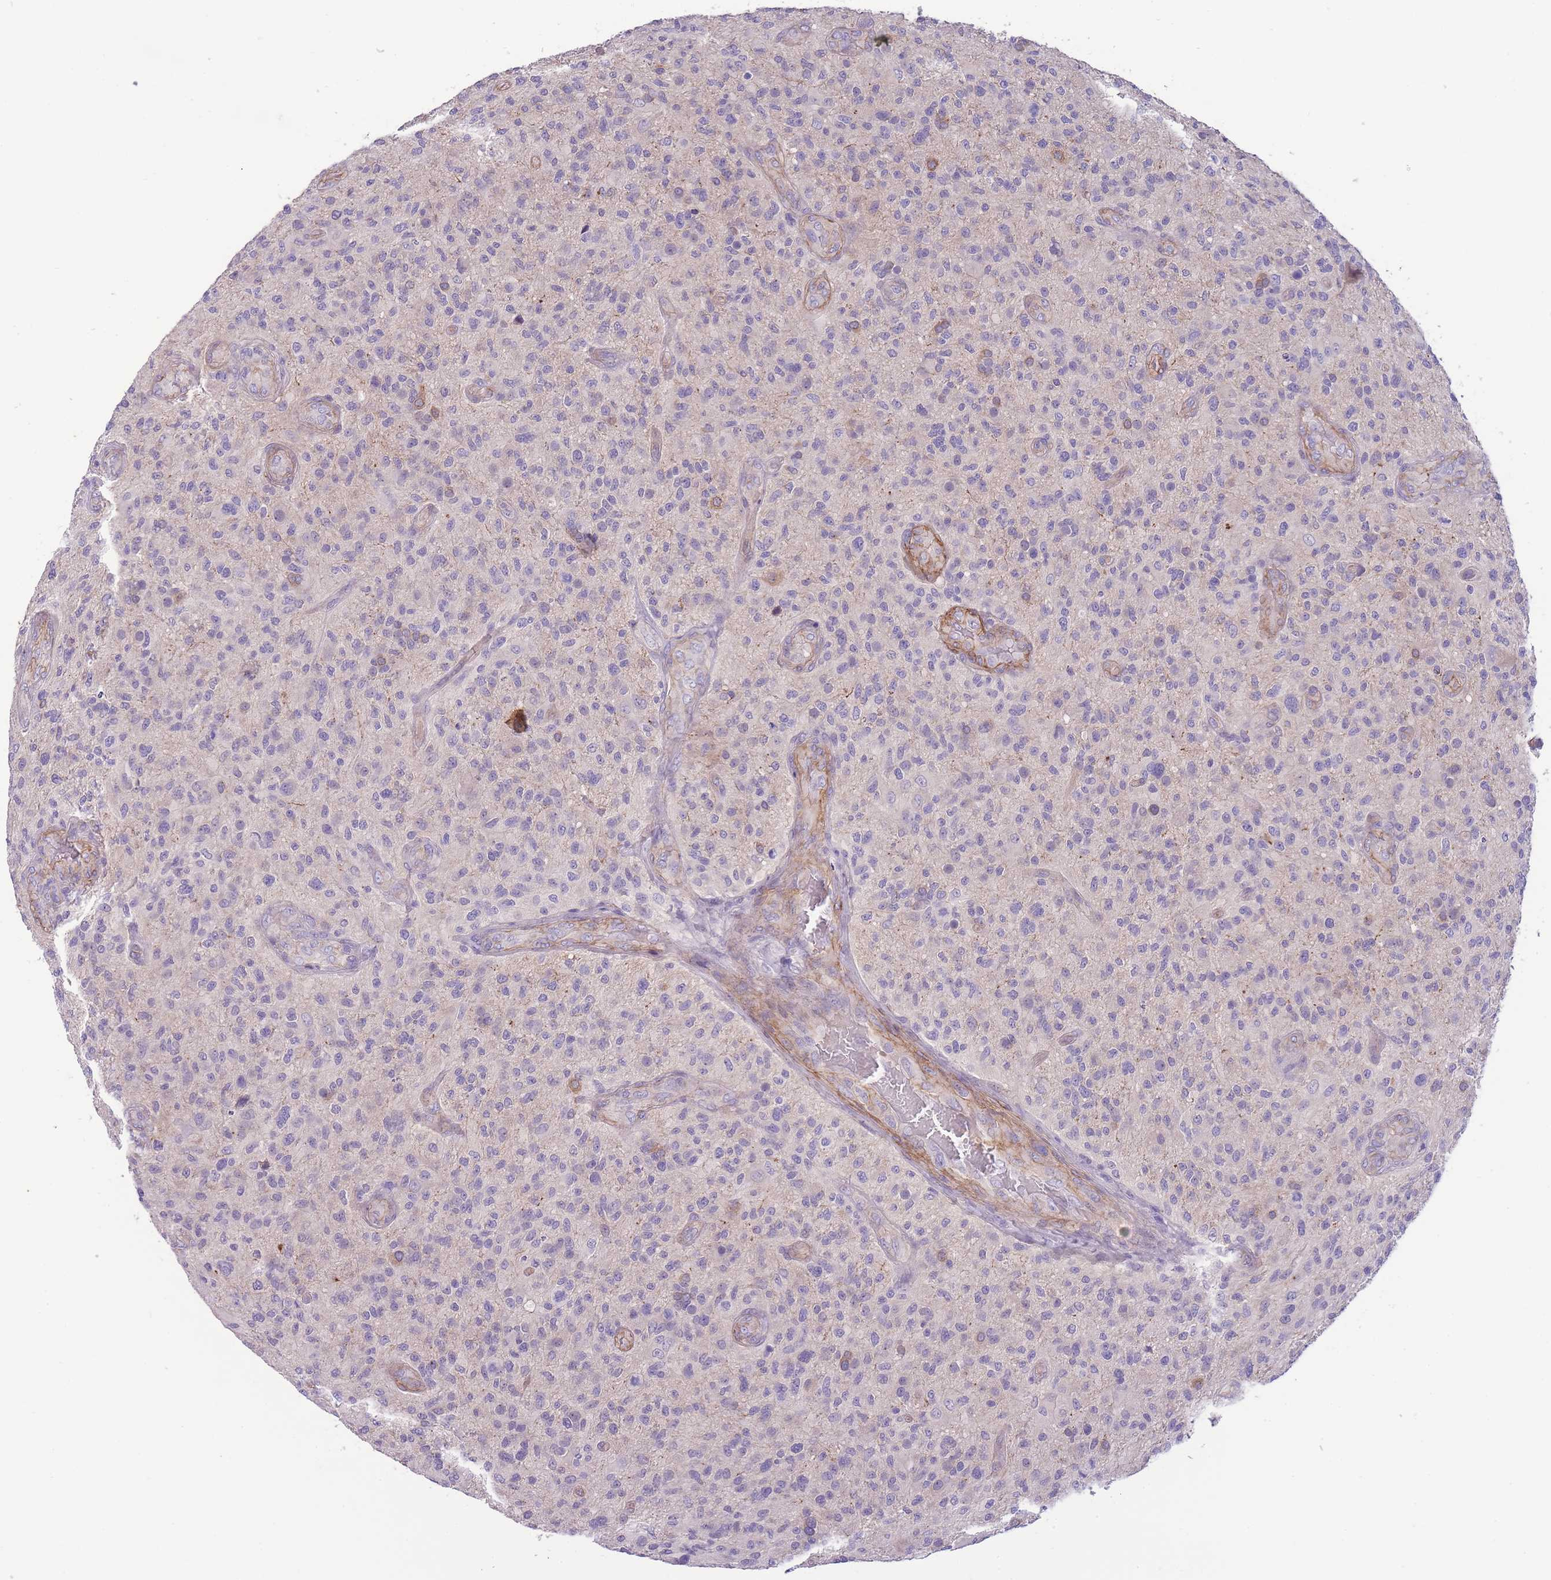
{"staining": {"intensity": "negative", "quantity": "none", "location": "none"}, "tissue": "glioma", "cell_type": "Tumor cells", "image_type": "cancer", "snomed": [{"axis": "morphology", "description": "Glioma, malignant, High grade"}, {"axis": "topography", "description": "Brain"}], "caption": "IHC of human malignant glioma (high-grade) shows no expression in tumor cells.", "gene": "FAM124A", "patient": {"sex": "male", "age": 47}}